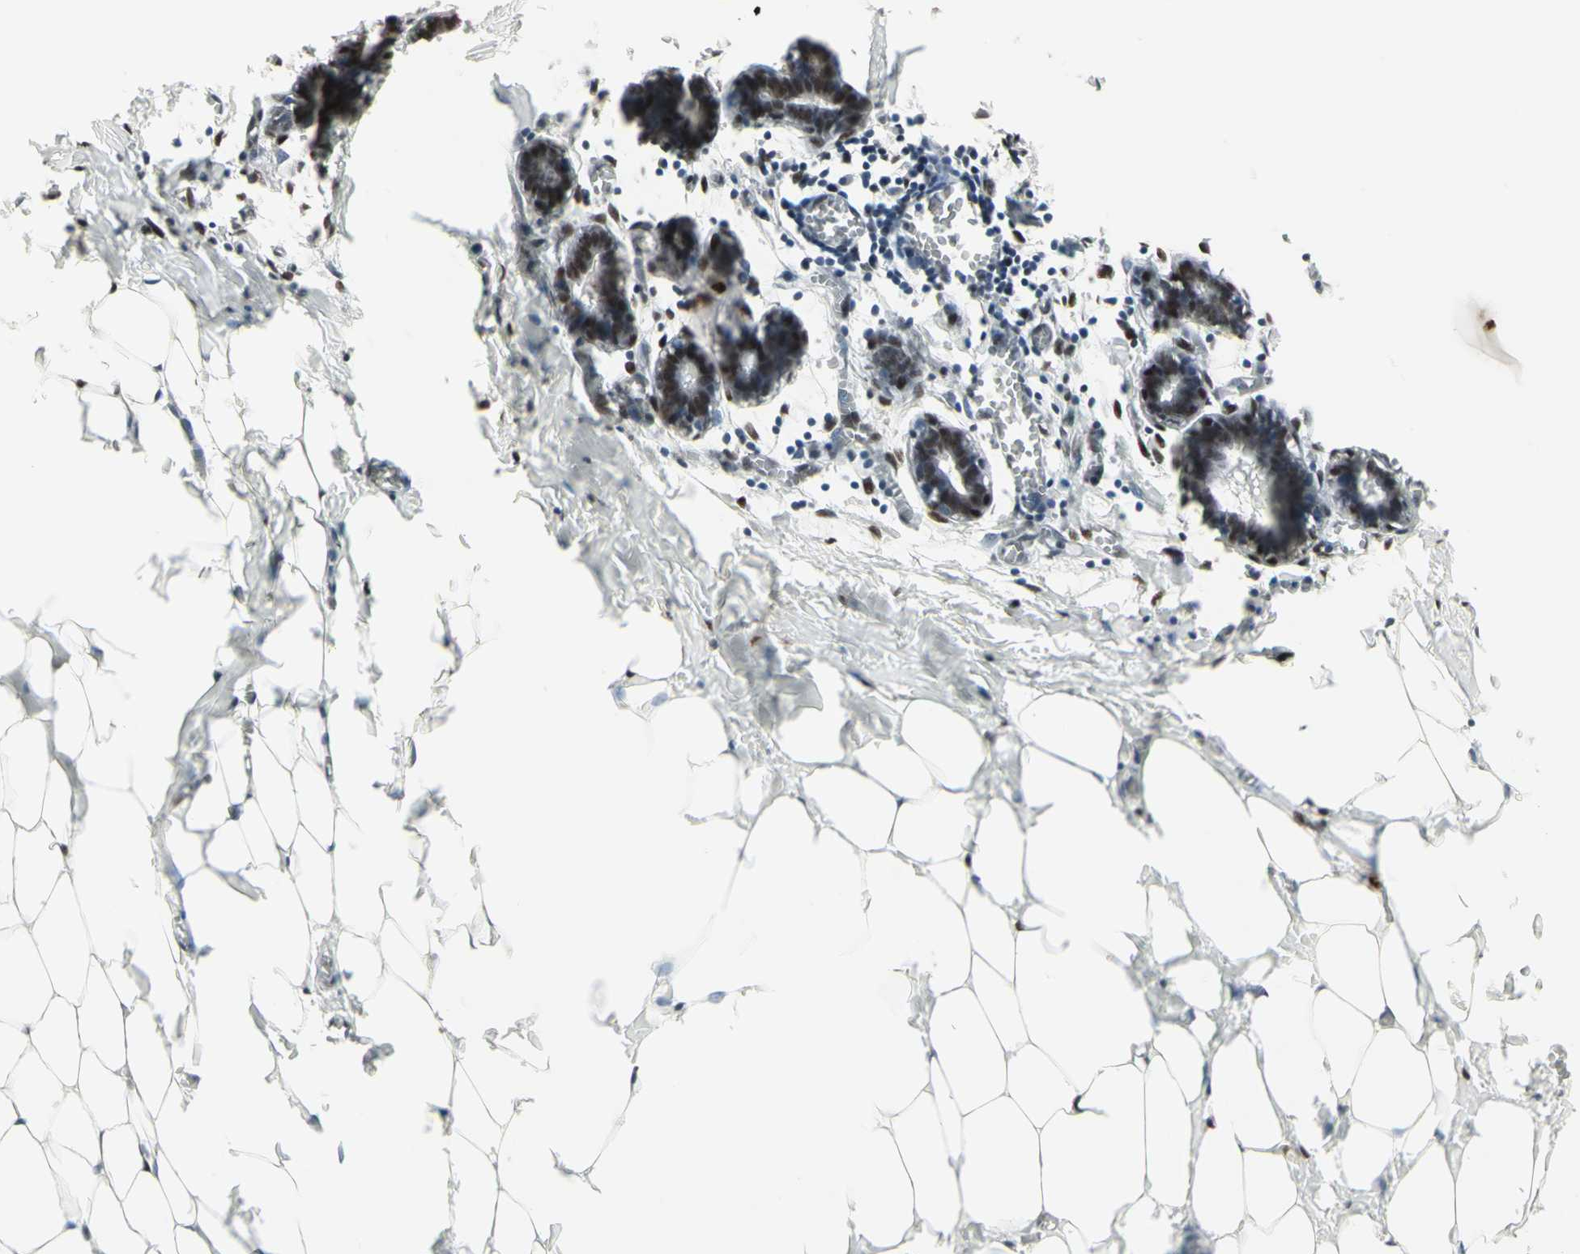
{"staining": {"intensity": "moderate", "quantity": "<25%", "location": "nuclear"}, "tissue": "breast", "cell_type": "Adipocytes", "image_type": "normal", "snomed": [{"axis": "morphology", "description": "Normal tissue, NOS"}, {"axis": "topography", "description": "Breast"}], "caption": "Immunohistochemical staining of benign human breast demonstrates moderate nuclear protein positivity in about <25% of adipocytes.", "gene": "CBX1", "patient": {"sex": "female", "age": 27}}